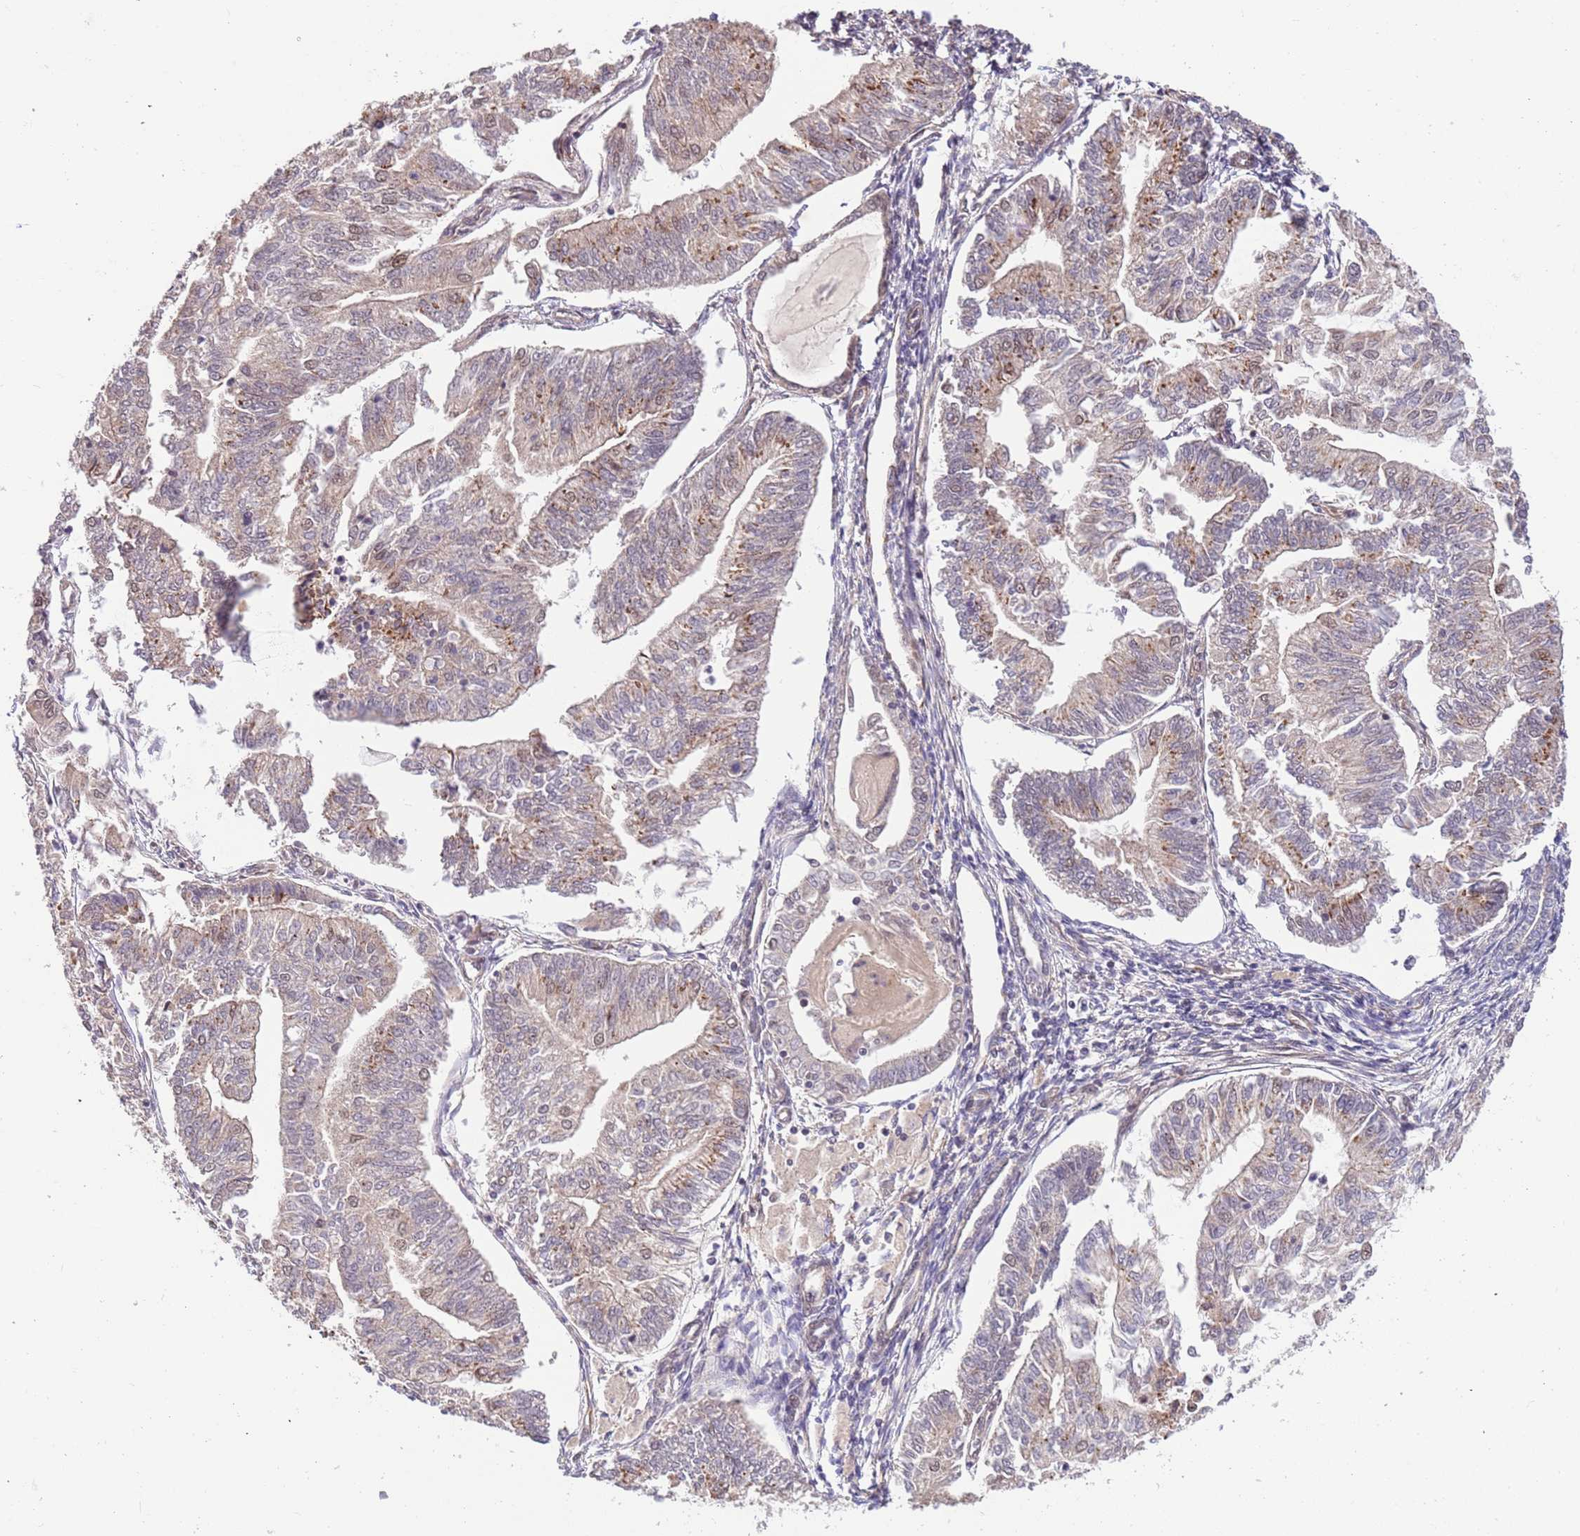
{"staining": {"intensity": "moderate", "quantity": "<25%", "location": "cytoplasmic/membranous"}, "tissue": "smooth muscle", "cell_type": "Smooth muscle cells", "image_type": "normal", "snomed": [{"axis": "morphology", "description": "Normal tissue, NOS"}, {"axis": "topography", "description": "Smooth muscle"}, {"axis": "topography", "description": "Uterus"}], "caption": "Benign smooth muscle displays moderate cytoplasmic/membranous staining in approximately <25% of smooth muscle cells, visualized by immunohistochemistry.", "gene": "HAUS3", "patient": {"sex": "female", "age": 59}}